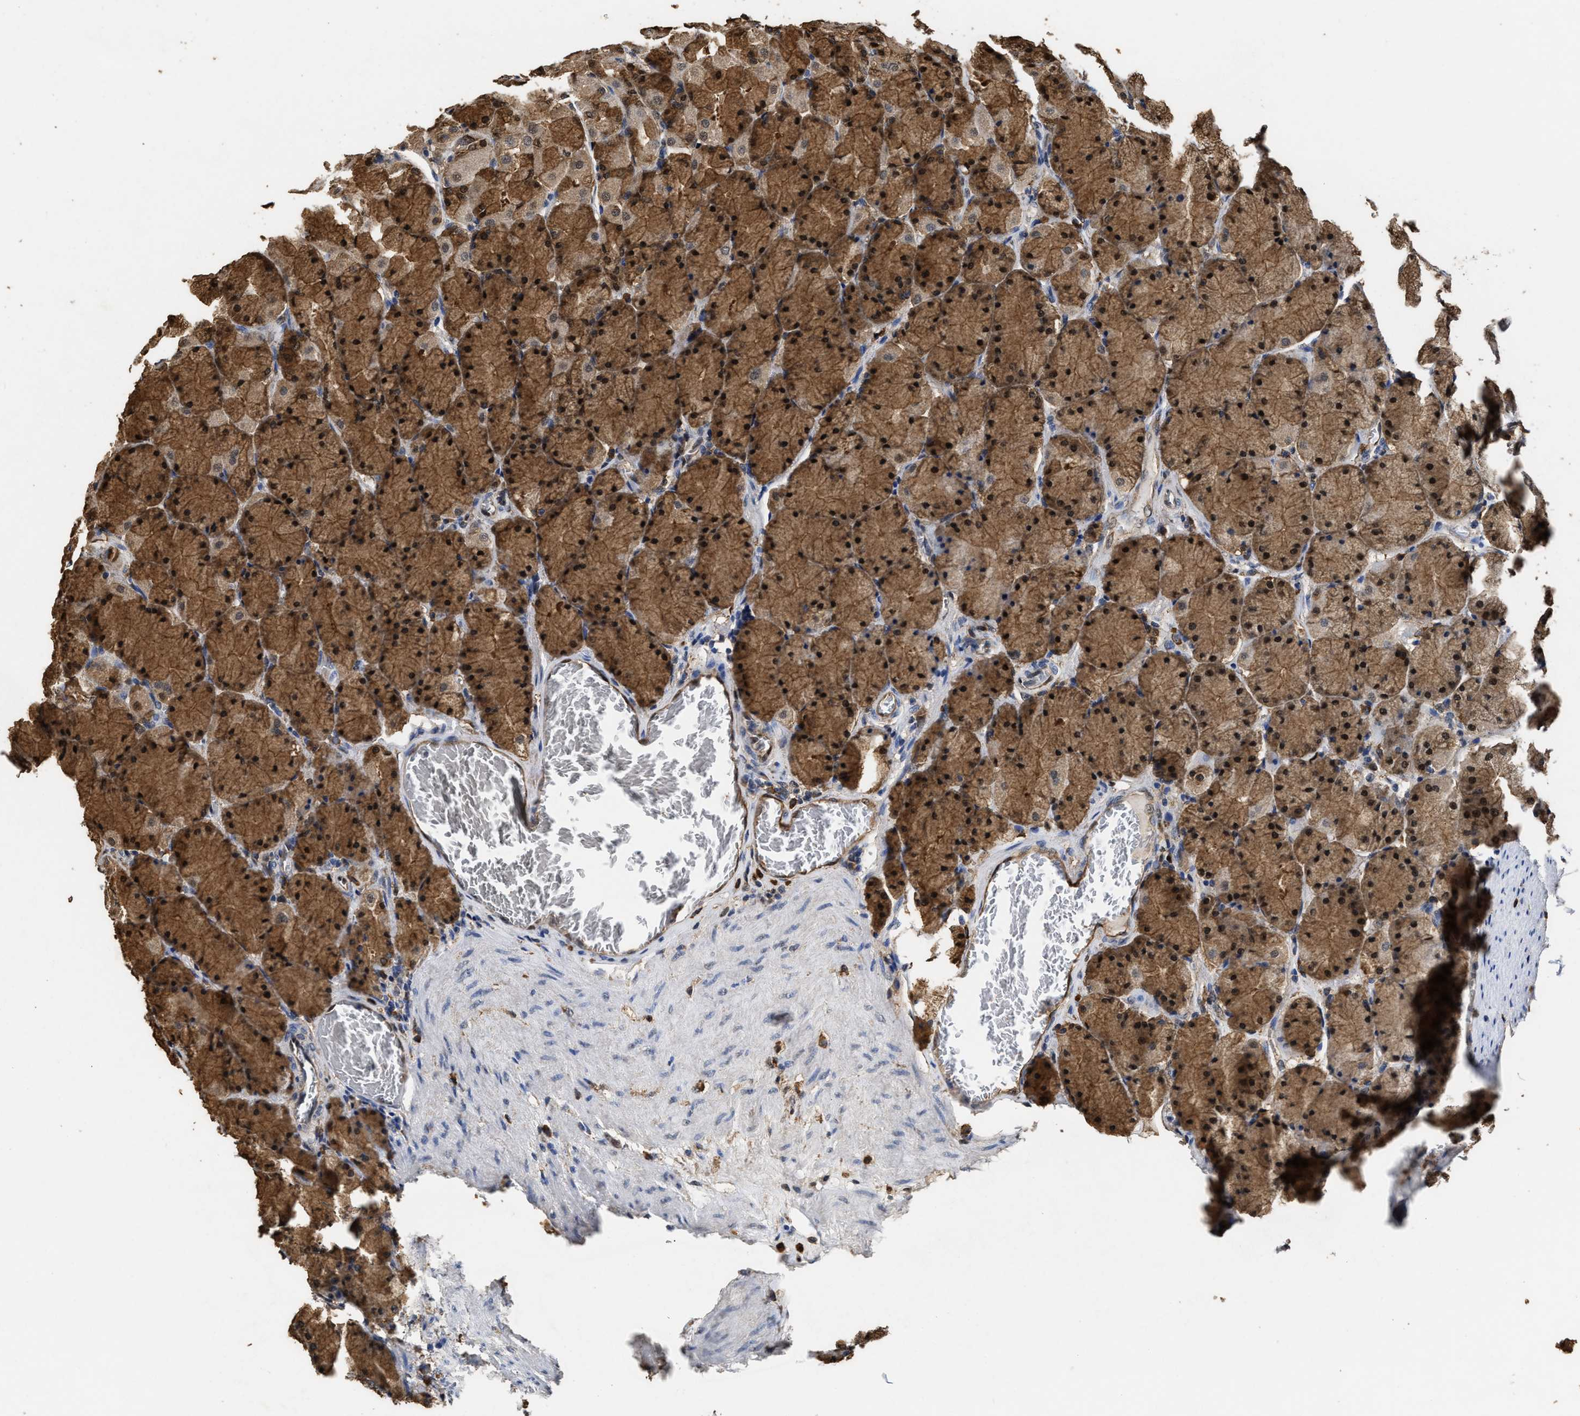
{"staining": {"intensity": "moderate", "quantity": ">75%", "location": "cytoplasmic/membranous,nuclear"}, "tissue": "stomach", "cell_type": "Glandular cells", "image_type": "normal", "snomed": [{"axis": "morphology", "description": "Normal tissue, NOS"}, {"axis": "topography", "description": "Stomach, upper"}], "caption": "Immunohistochemical staining of normal stomach exhibits medium levels of moderate cytoplasmic/membranous,nuclear expression in approximately >75% of glandular cells.", "gene": "YWHAE", "patient": {"sex": "female", "age": 56}}